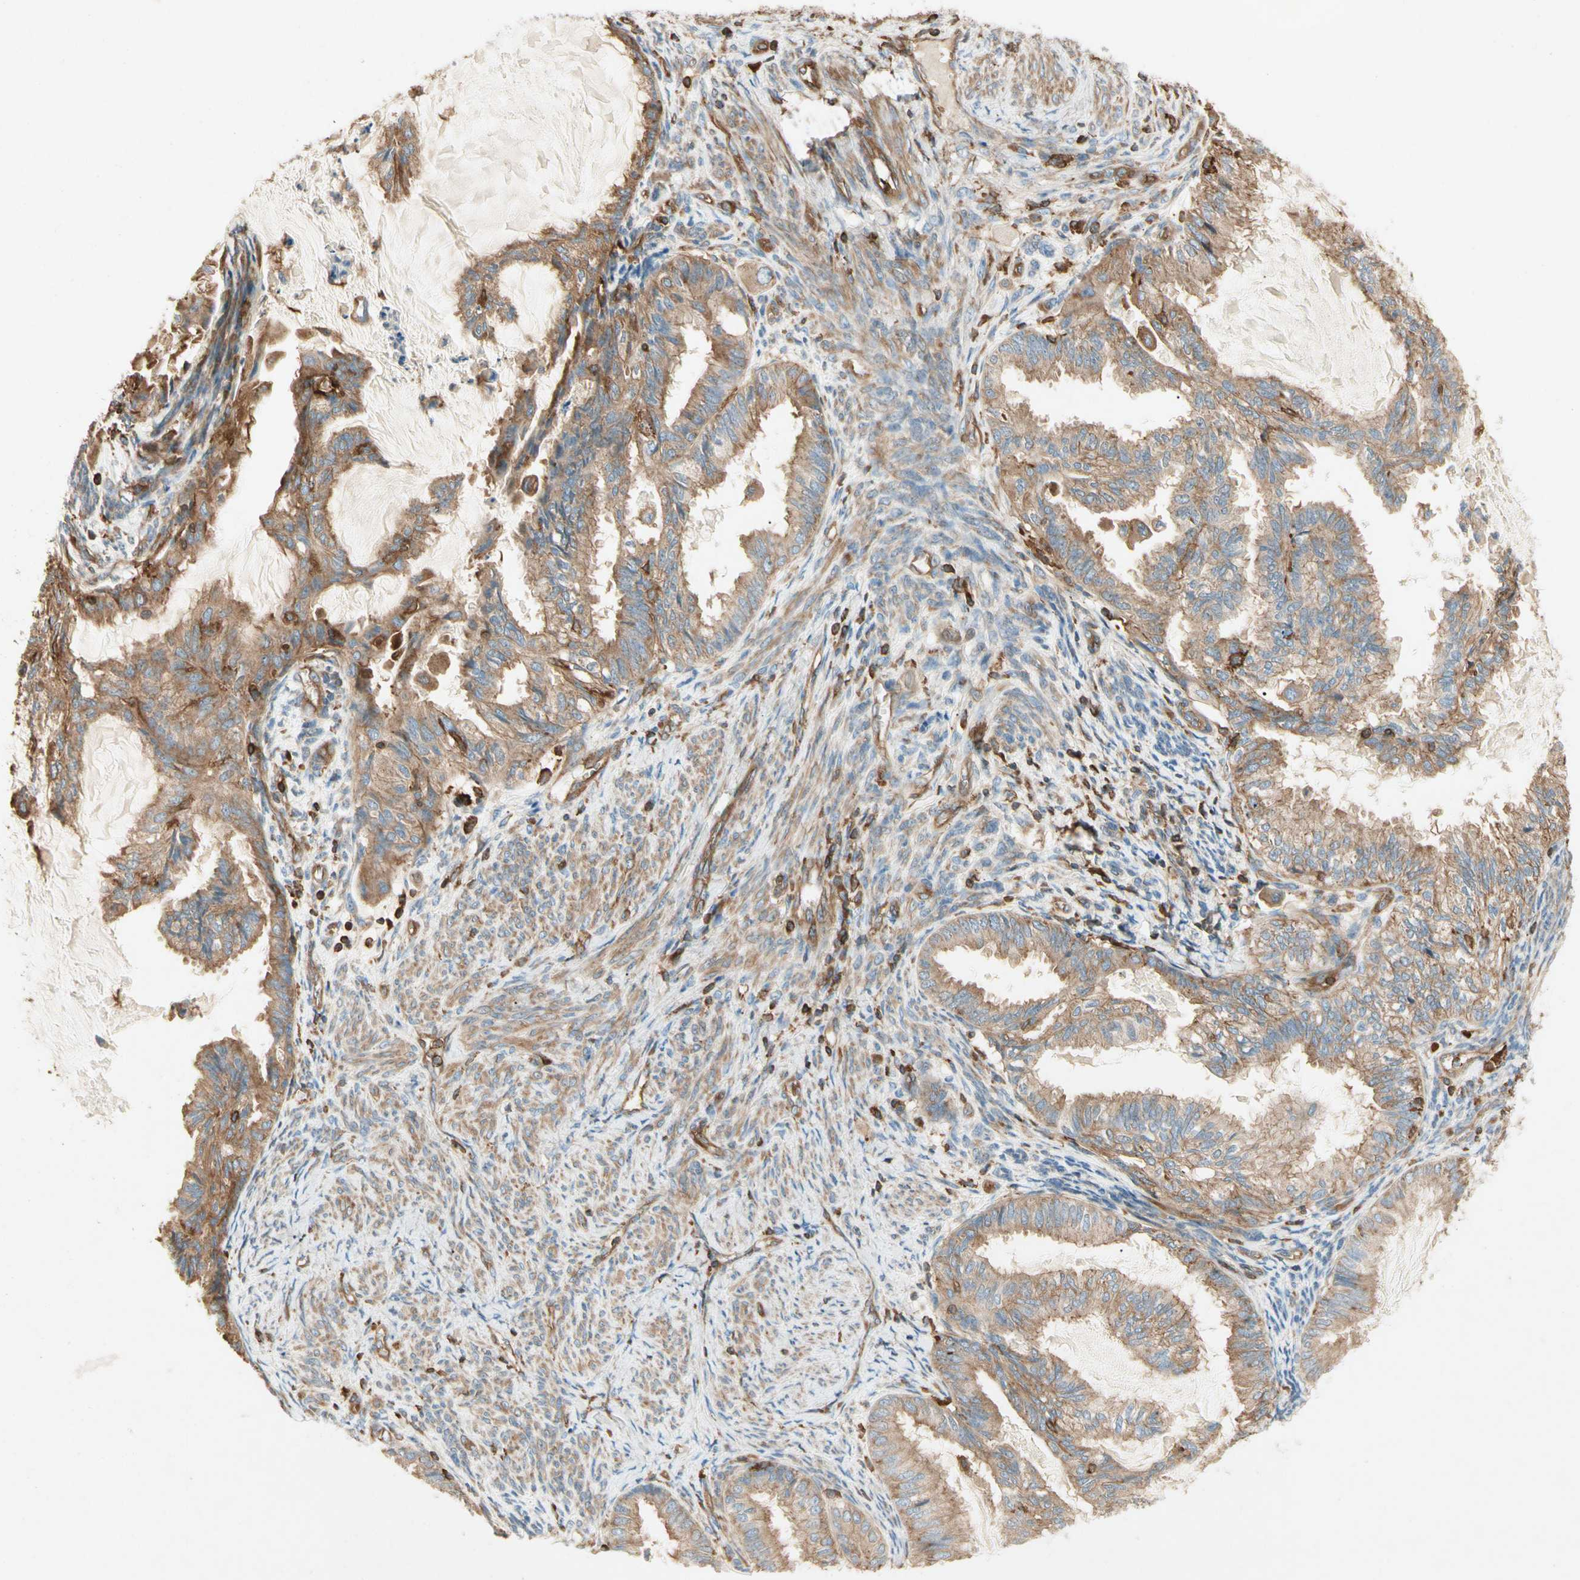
{"staining": {"intensity": "moderate", "quantity": ">75%", "location": "cytoplasmic/membranous"}, "tissue": "cervical cancer", "cell_type": "Tumor cells", "image_type": "cancer", "snomed": [{"axis": "morphology", "description": "Normal tissue, NOS"}, {"axis": "morphology", "description": "Adenocarcinoma, NOS"}, {"axis": "topography", "description": "Cervix"}, {"axis": "topography", "description": "Endometrium"}], "caption": "Immunohistochemical staining of cervical cancer (adenocarcinoma) shows medium levels of moderate cytoplasmic/membranous staining in about >75% of tumor cells. The staining was performed using DAB (3,3'-diaminobenzidine), with brown indicating positive protein expression. Nuclei are stained blue with hematoxylin.", "gene": "ARPC2", "patient": {"sex": "female", "age": 86}}